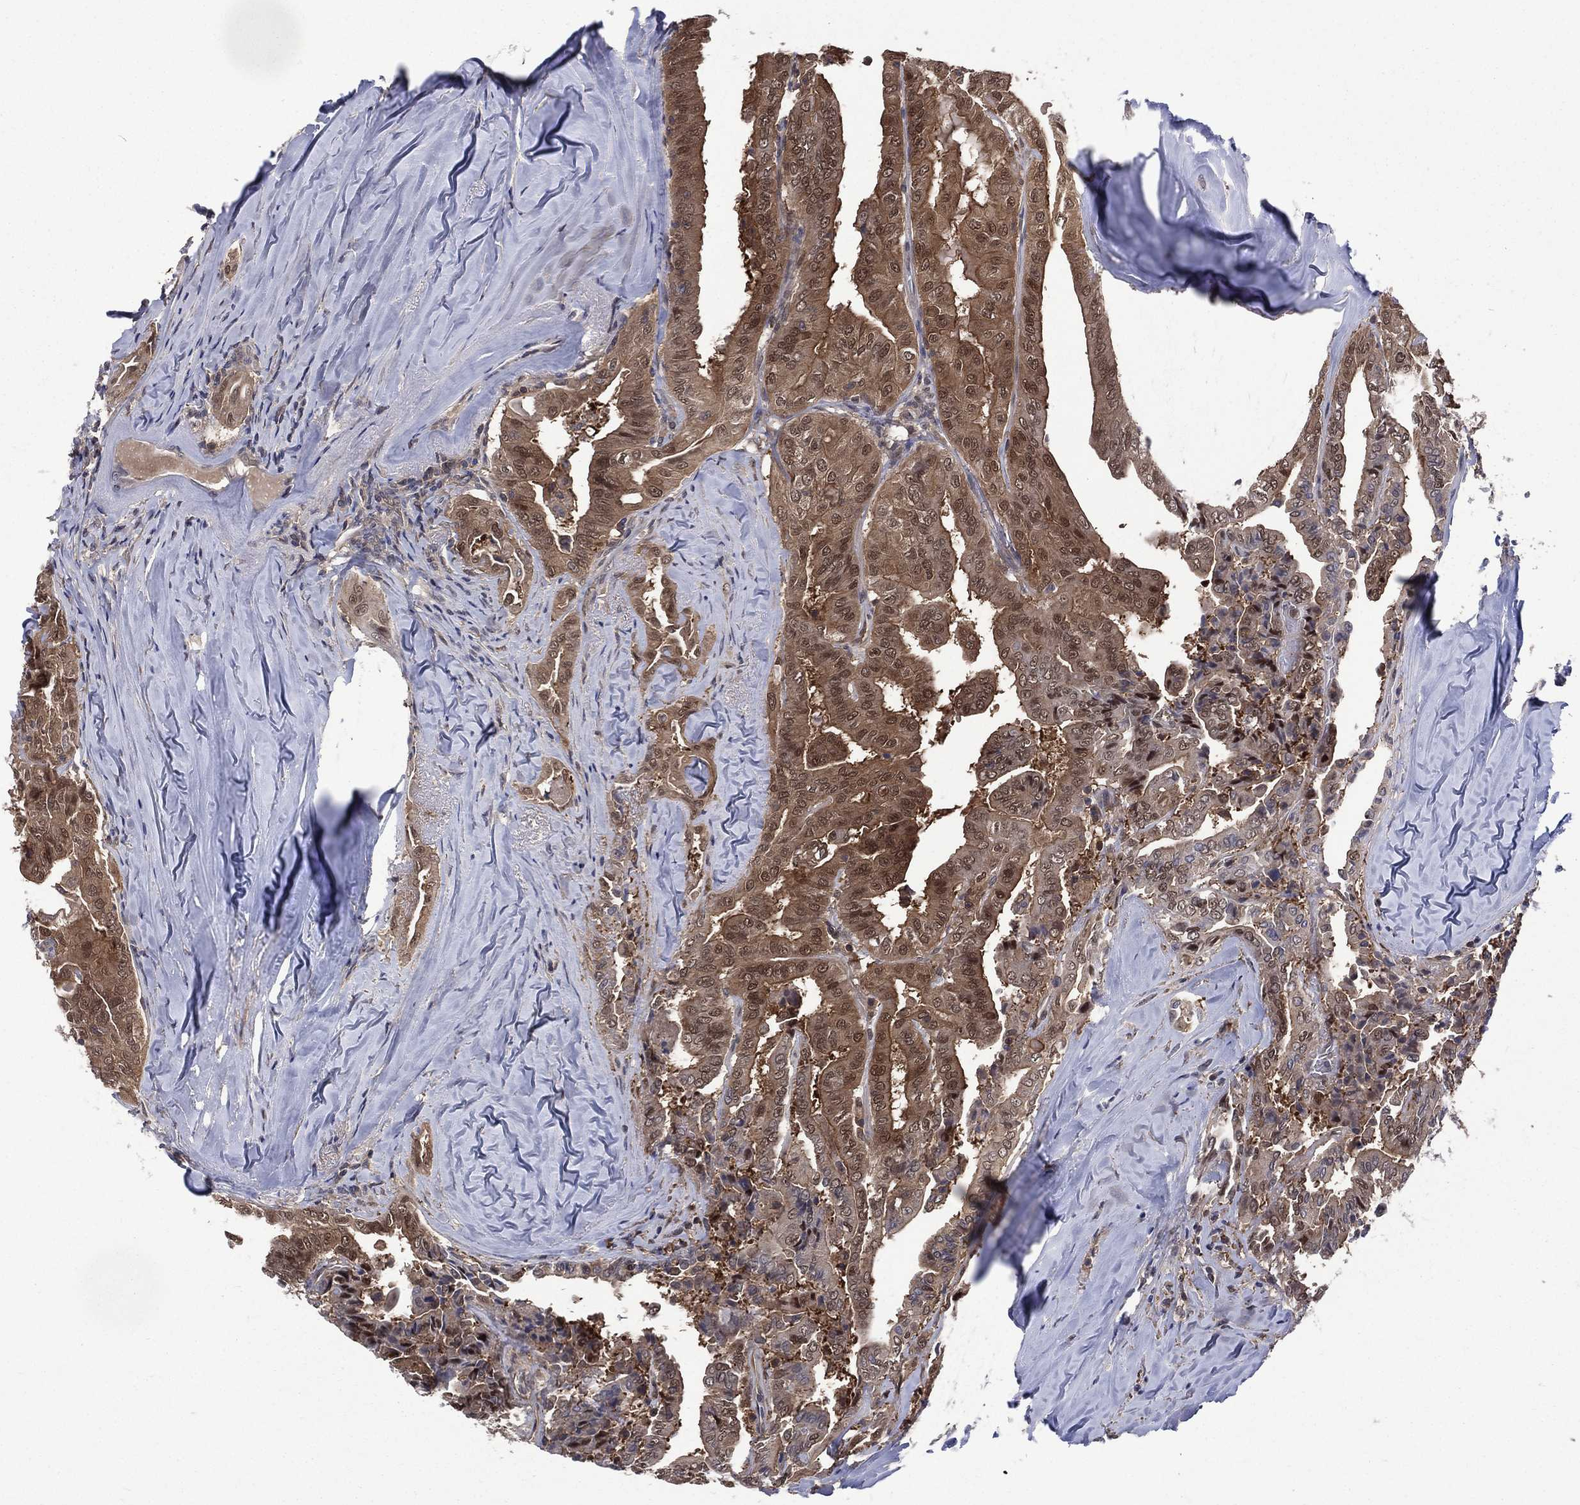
{"staining": {"intensity": "strong", "quantity": "25%-75%", "location": "cytoplasmic/membranous,nuclear"}, "tissue": "thyroid cancer", "cell_type": "Tumor cells", "image_type": "cancer", "snomed": [{"axis": "morphology", "description": "Papillary adenocarcinoma, NOS"}, {"axis": "topography", "description": "Thyroid gland"}], "caption": "Immunohistochemical staining of thyroid cancer shows high levels of strong cytoplasmic/membranous and nuclear protein expression in about 25%-75% of tumor cells. Ihc stains the protein of interest in brown and the nuclei are stained blue.", "gene": "MTAP", "patient": {"sex": "female", "age": 68}}